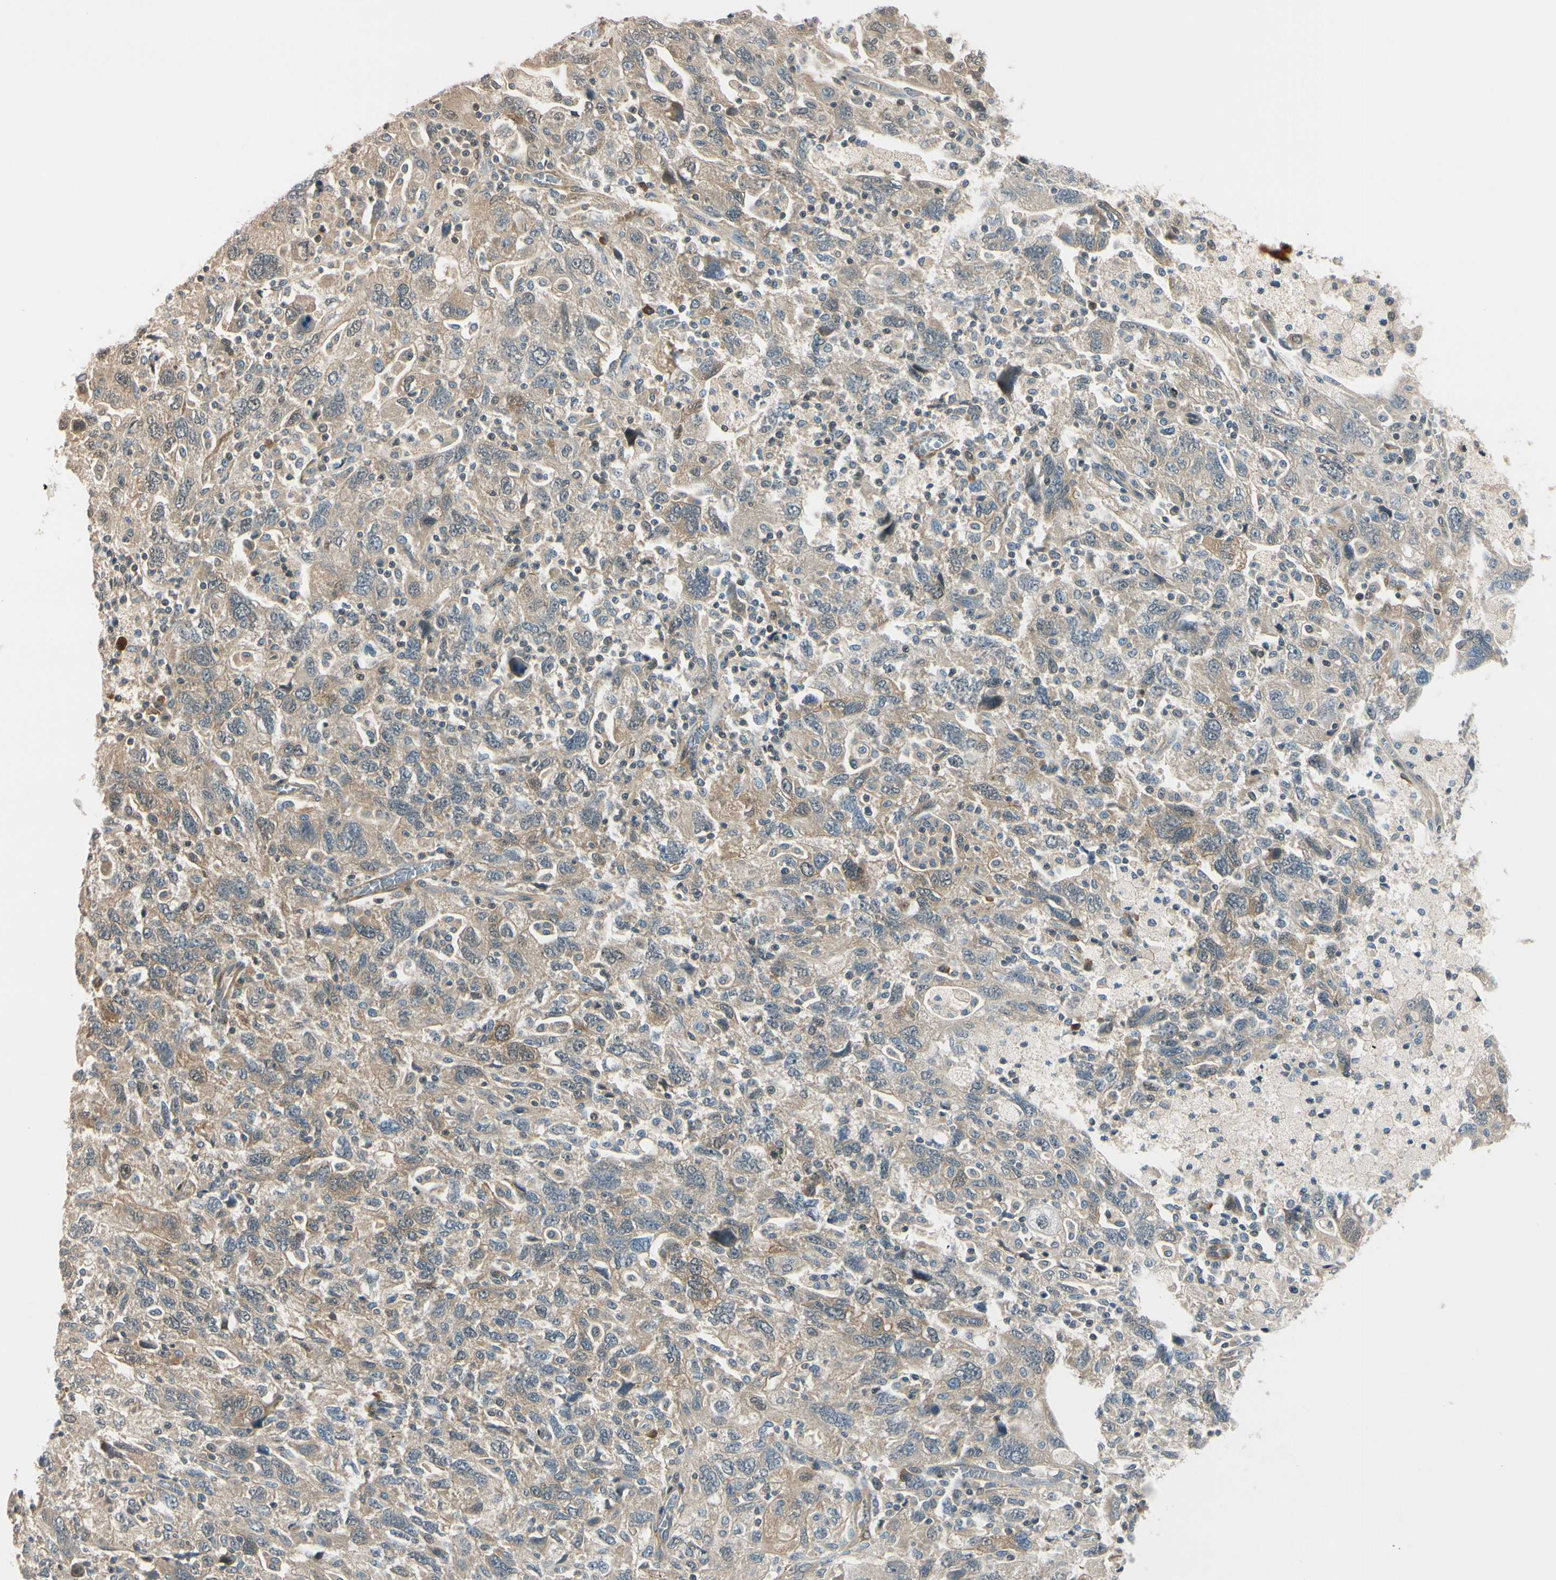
{"staining": {"intensity": "weak", "quantity": ">75%", "location": "cytoplasmic/membranous"}, "tissue": "ovarian cancer", "cell_type": "Tumor cells", "image_type": "cancer", "snomed": [{"axis": "morphology", "description": "Carcinoma, NOS"}, {"axis": "morphology", "description": "Cystadenocarcinoma, serous, NOS"}, {"axis": "topography", "description": "Ovary"}], "caption": "Protein expression analysis of ovarian cancer (carcinoma) demonstrates weak cytoplasmic/membranous staining in approximately >75% of tumor cells.", "gene": "RASGRF1", "patient": {"sex": "female", "age": 69}}